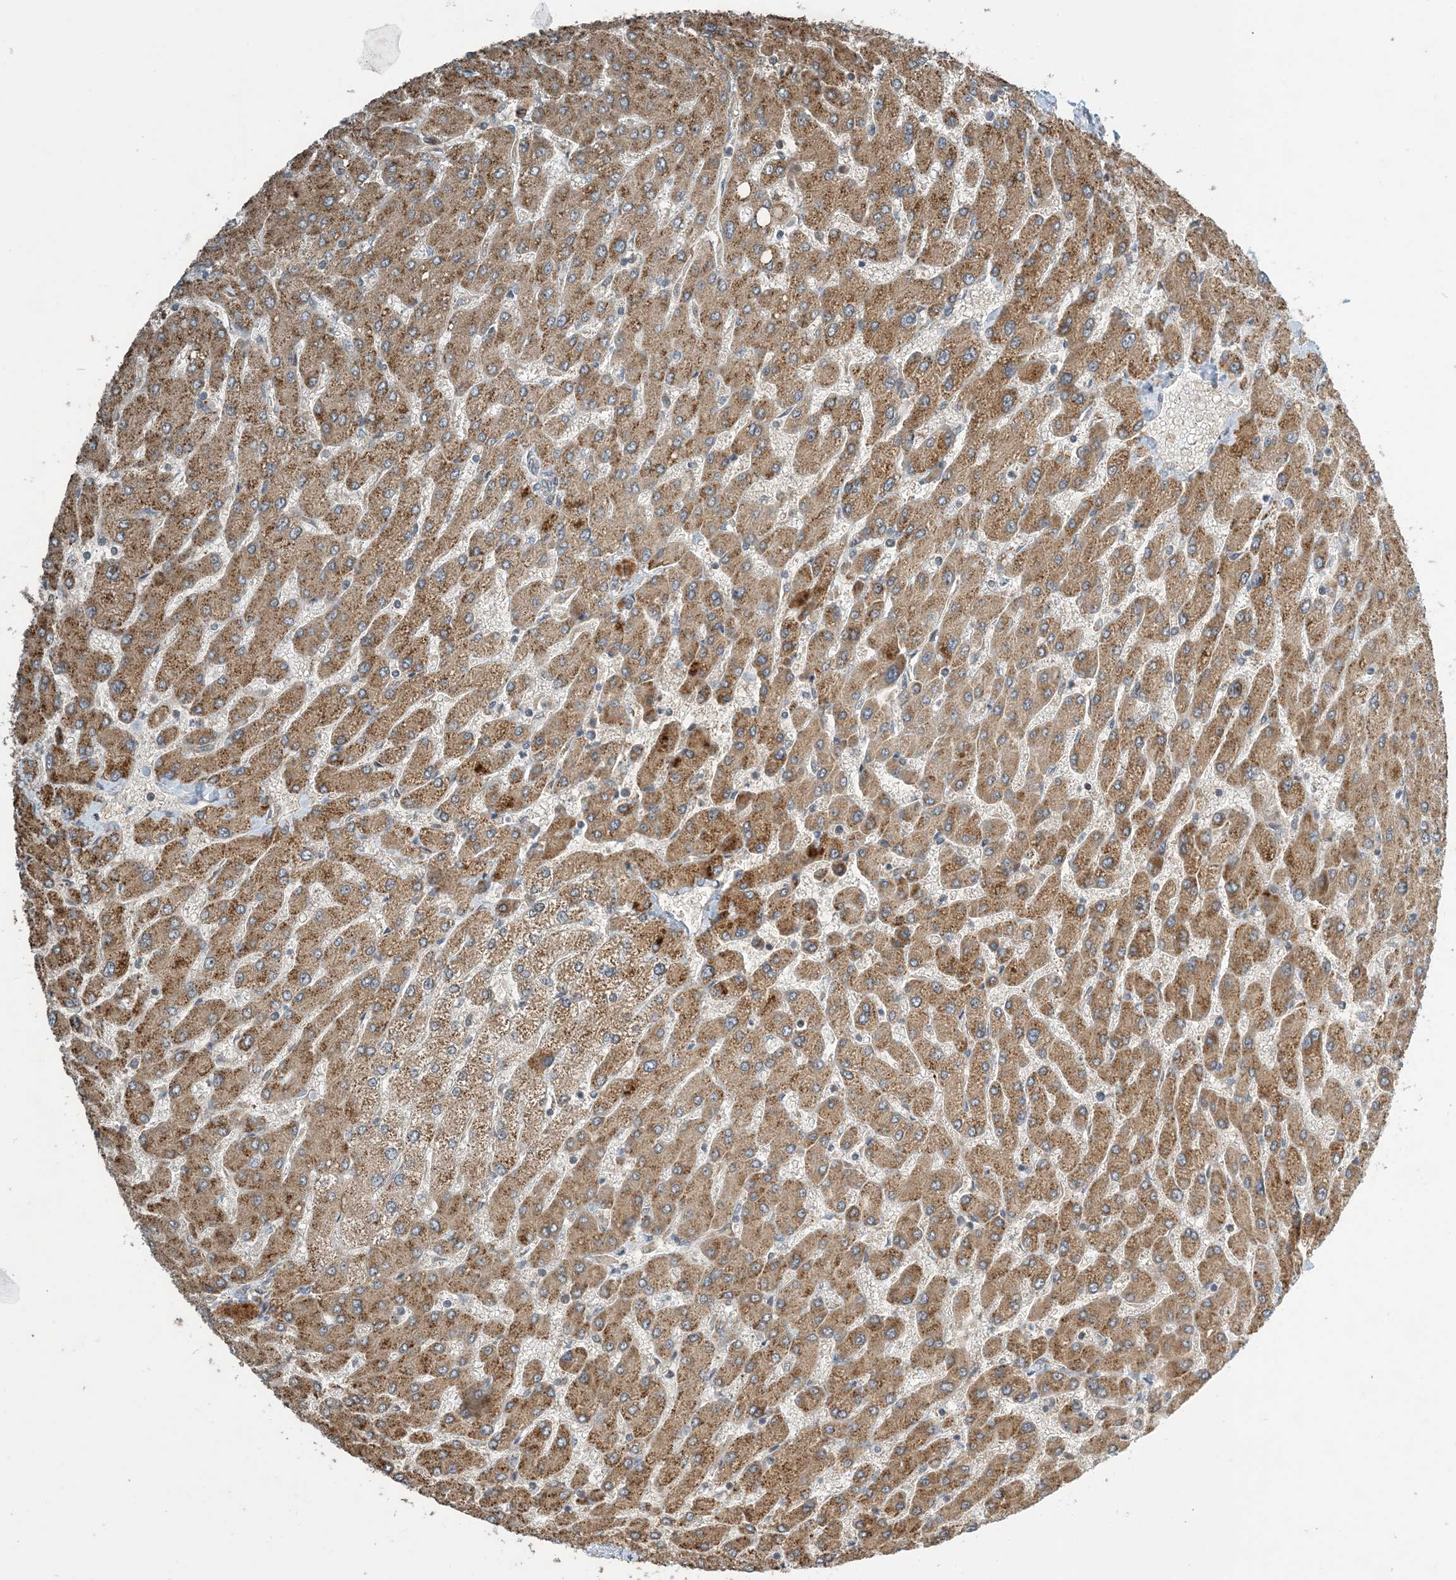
{"staining": {"intensity": "weak", "quantity": "25%-75%", "location": "cytoplasmic/membranous"}, "tissue": "liver", "cell_type": "Cholangiocytes", "image_type": "normal", "snomed": [{"axis": "morphology", "description": "Normal tissue, NOS"}, {"axis": "topography", "description": "Liver"}], "caption": "Protein staining by immunohistochemistry (IHC) reveals weak cytoplasmic/membranous positivity in approximately 25%-75% of cholangiocytes in benign liver. (Brightfield microscopy of DAB IHC at high magnification).", "gene": "ZBTB3", "patient": {"sex": "male", "age": 55}}